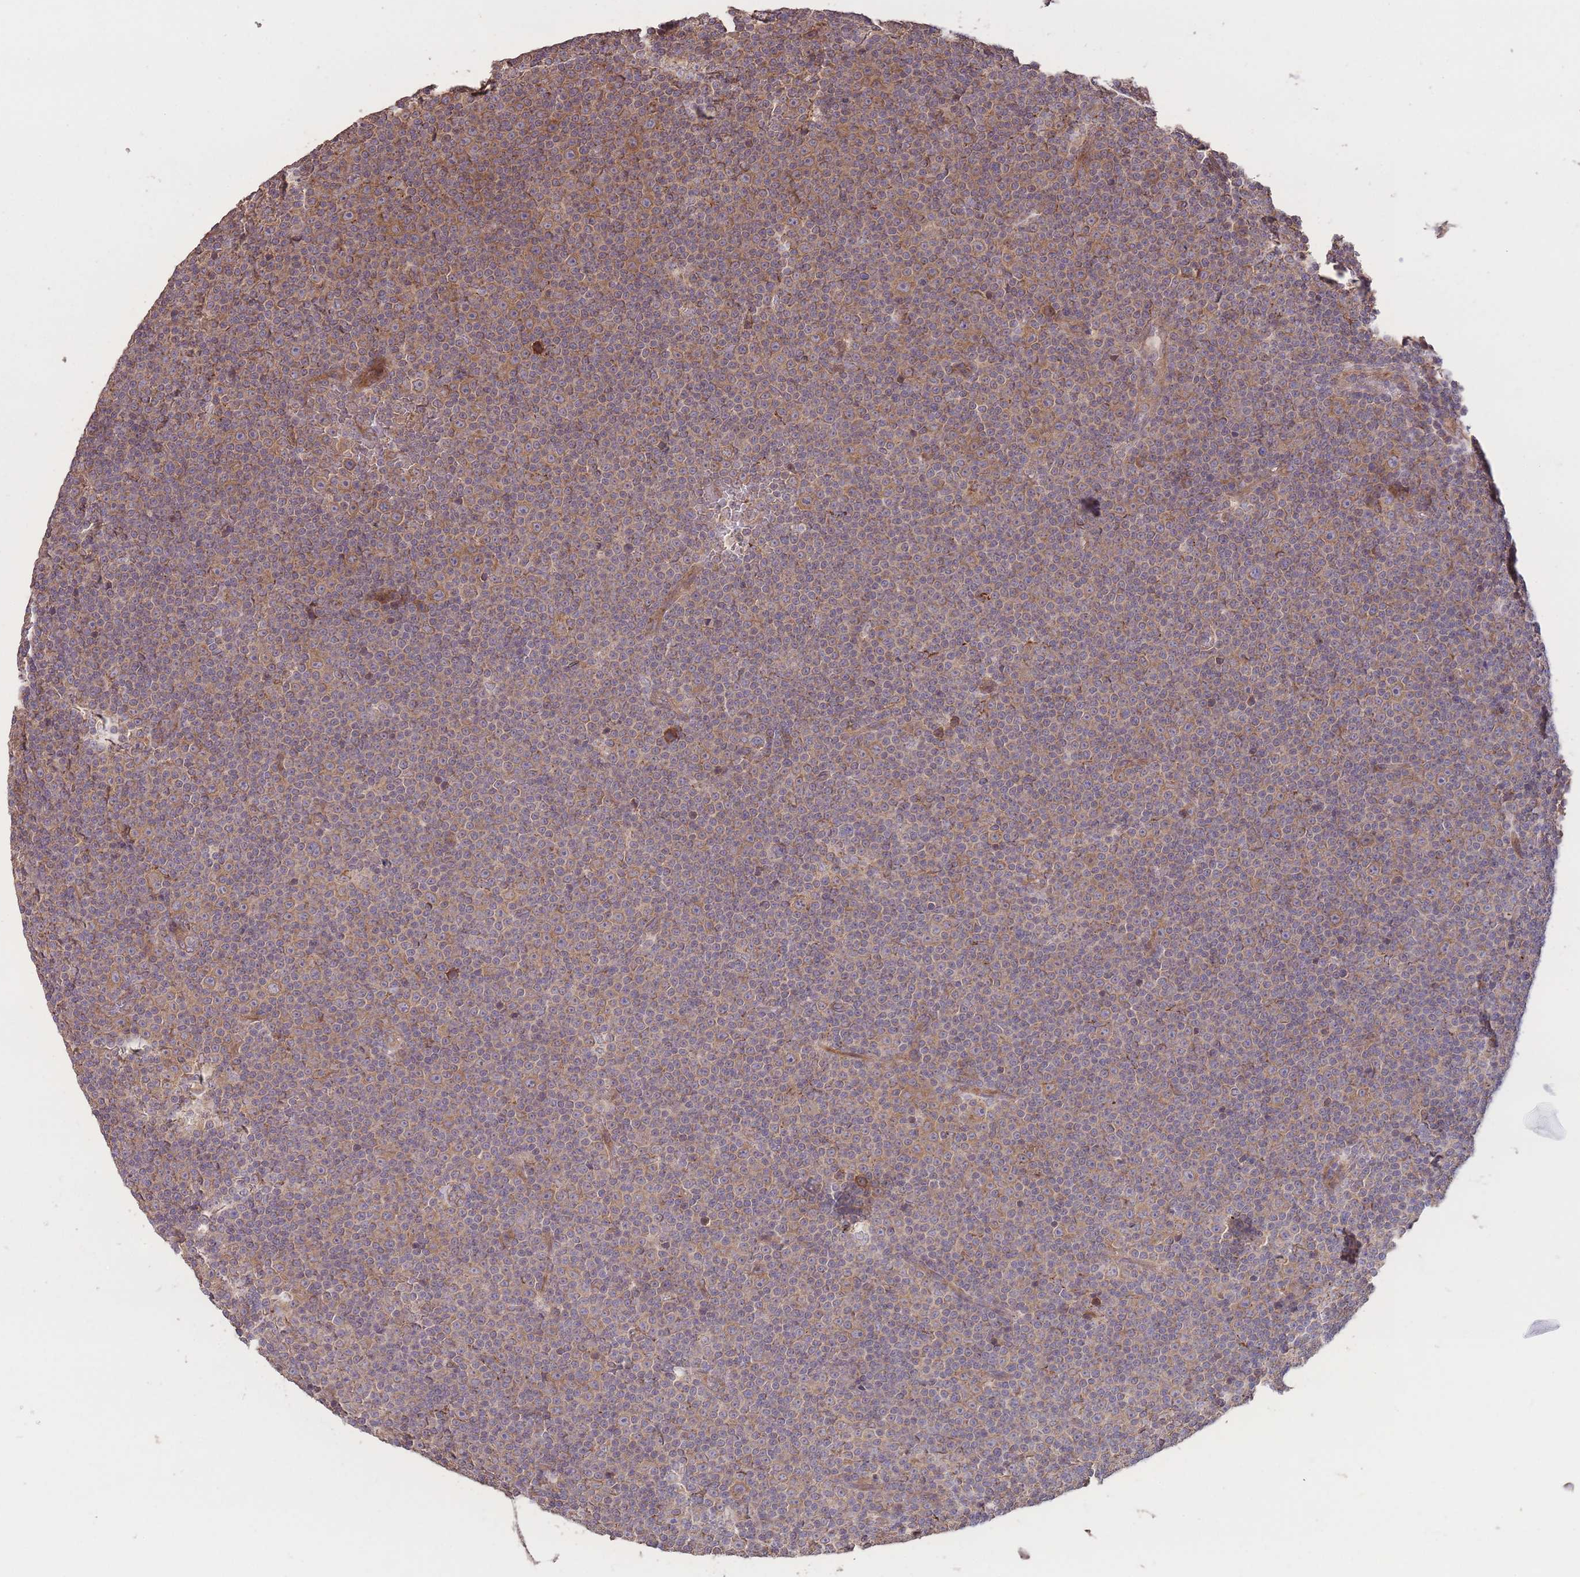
{"staining": {"intensity": "weak", "quantity": "25%-75%", "location": "cytoplasmic/membranous"}, "tissue": "lymphoma", "cell_type": "Tumor cells", "image_type": "cancer", "snomed": [{"axis": "morphology", "description": "Malignant lymphoma, non-Hodgkin's type, Low grade"}, {"axis": "topography", "description": "Lymph node"}], "caption": "DAB immunohistochemical staining of human low-grade malignant lymphoma, non-Hodgkin's type displays weak cytoplasmic/membranous protein expression in approximately 25%-75% of tumor cells. The protein of interest is stained brown, and the nuclei are stained in blue (DAB IHC with brightfield microscopy, high magnification).", "gene": "EEF1AKMT1", "patient": {"sex": "female", "age": 67}}